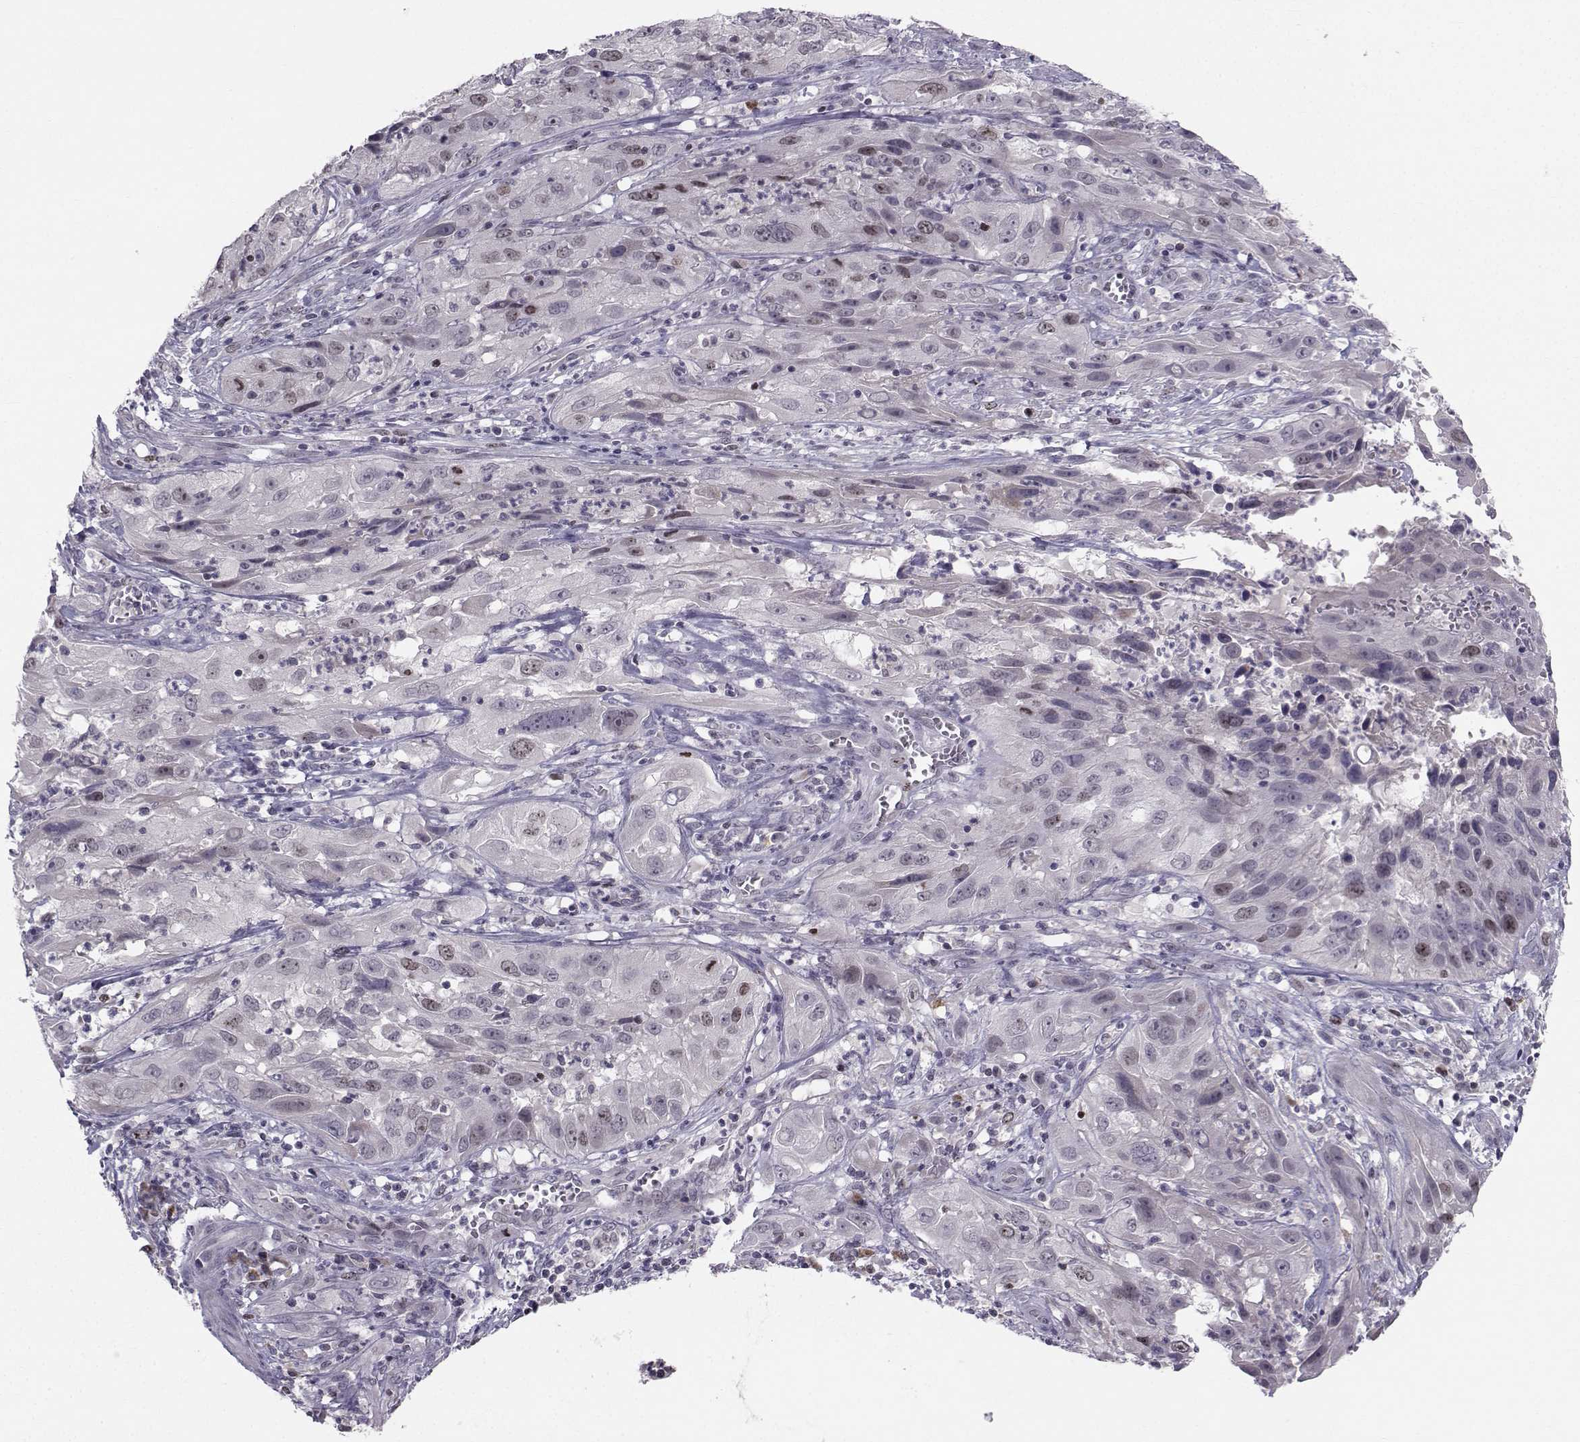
{"staining": {"intensity": "weak", "quantity": "25%-75%", "location": "nuclear"}, "tissue": "cervical cancer", "cell_type": "Tumor cells", "image_type": "cancer", "snomed": [{"axis": "morphology", "description": "Squamous cell carcinoma, NOS"}, {"axis": "topography", "description": "Cervix"}], "caption": "Cervical cancer tissue shows weak nuclear staining in about 25%-75% of tumor cells, visualized by immunohistochemistry.", "gene": "LRP8", "patient": {"sex": "female", "age": 32}}